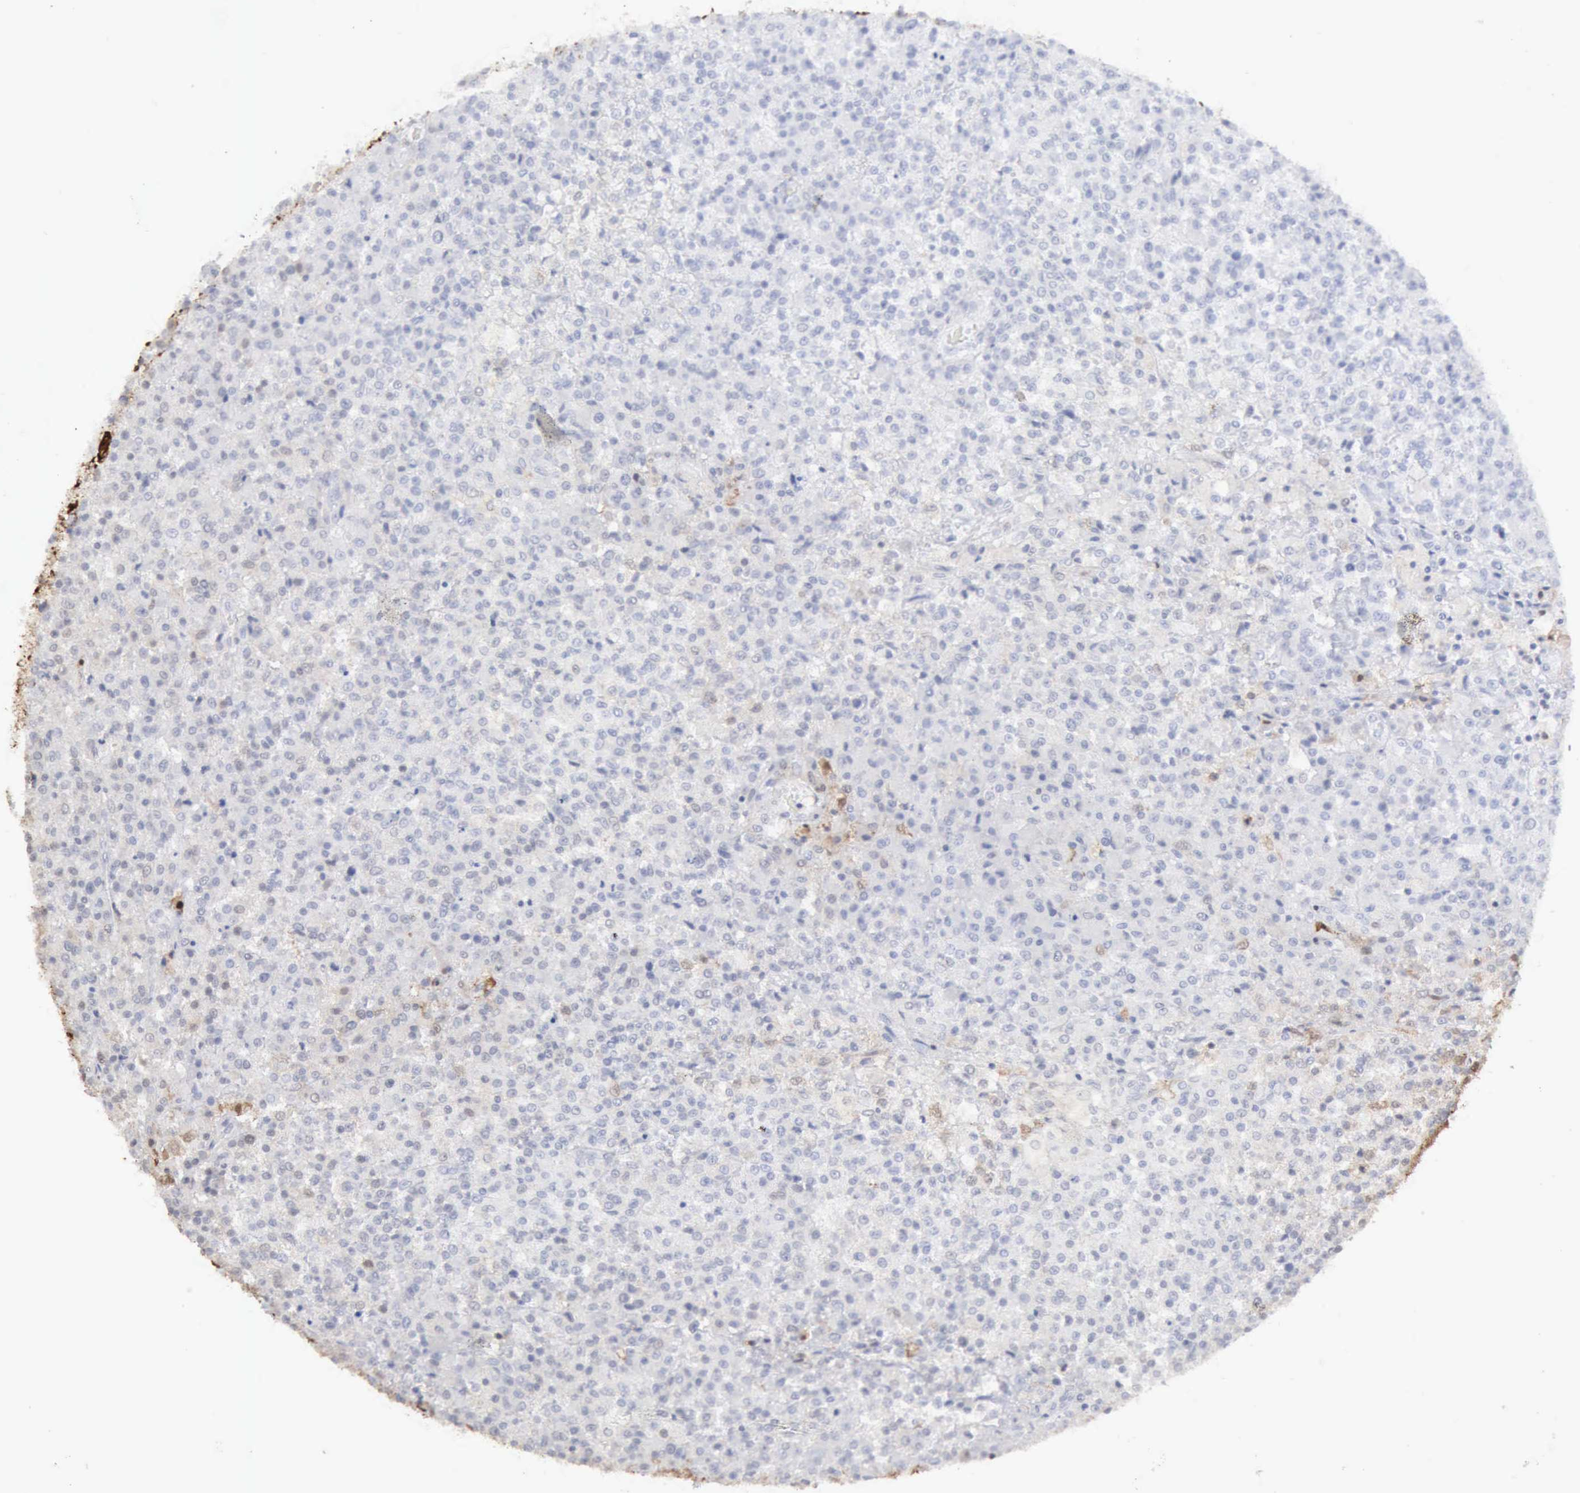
{"staining": {"intensity": "negative", "quantity": "none", "location": "none"}, "tissue": "testis cancer", "cell_type": "Tumor cells", "image_type": "cancer", "snomed": [{"axis": "morphology", "description": "Seminoma, NOS"}, {"axis": "topography", "description": "Testis"}], "caption": "Tumor cells show no significant staining in testis cancer (seminoma).", "gene": "STAT1", "patient": {"sex": "male", "age": 59}}